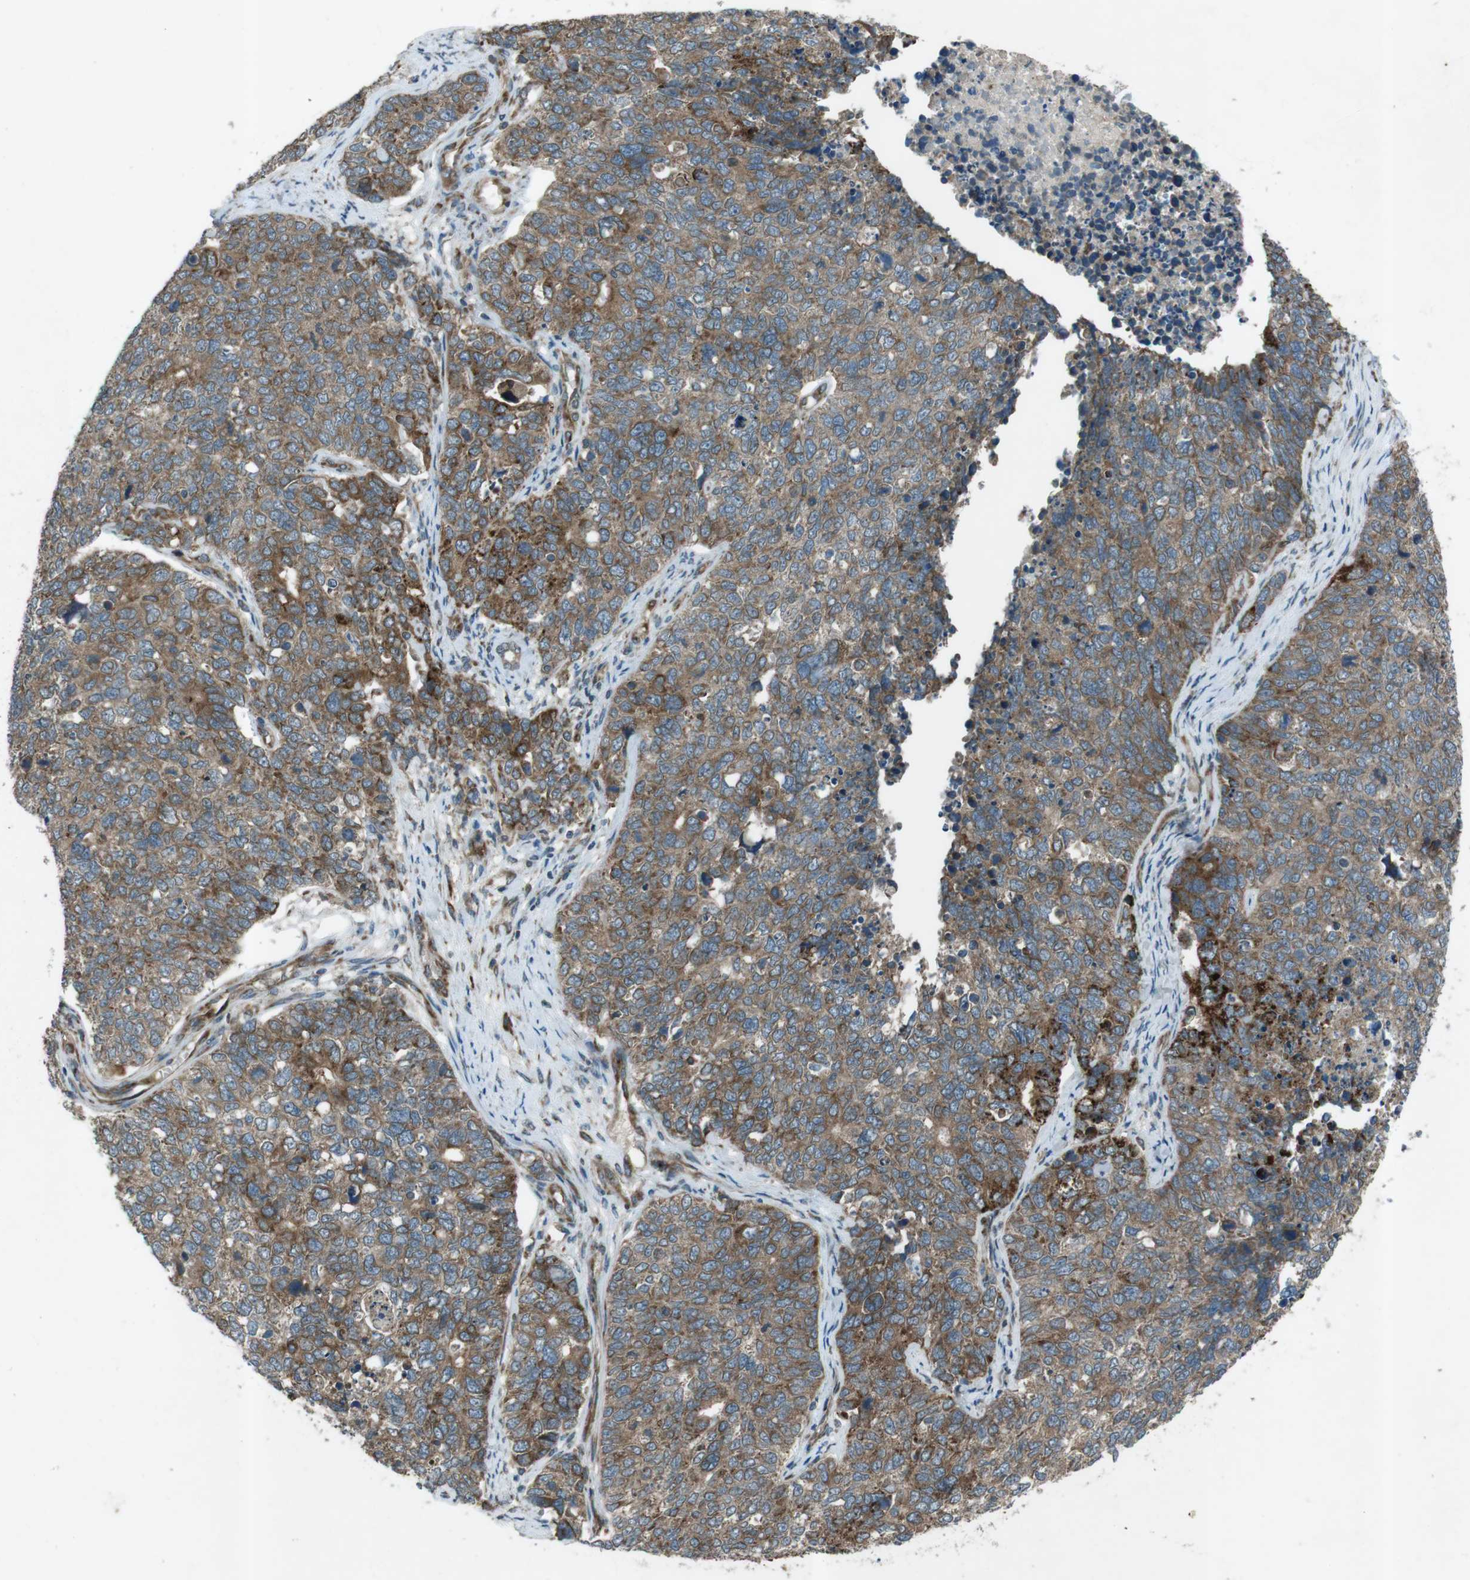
{"staining": {"intensity": "moderate", "quantity": "25%-75%", "location": "cytoplasmic/membranous"}, "tissue": "cervical cancer", "cell_type": "Tumor cells", "image_type": "cancer", "snomed": [{"axis": "morphology", "description": "Squamous cell carcinoma, NOS"}, {"axis": "topography", "description": "Cervix"}], "caption": "Cervical cancer was stained to show a protein in brown. There is medium levels of moderate cytoplasmic/membranous positivity in about 25%-75% of tumor cells.", "gene": "SLC41A1", "patient": {"sex": "female", "age": 63}}